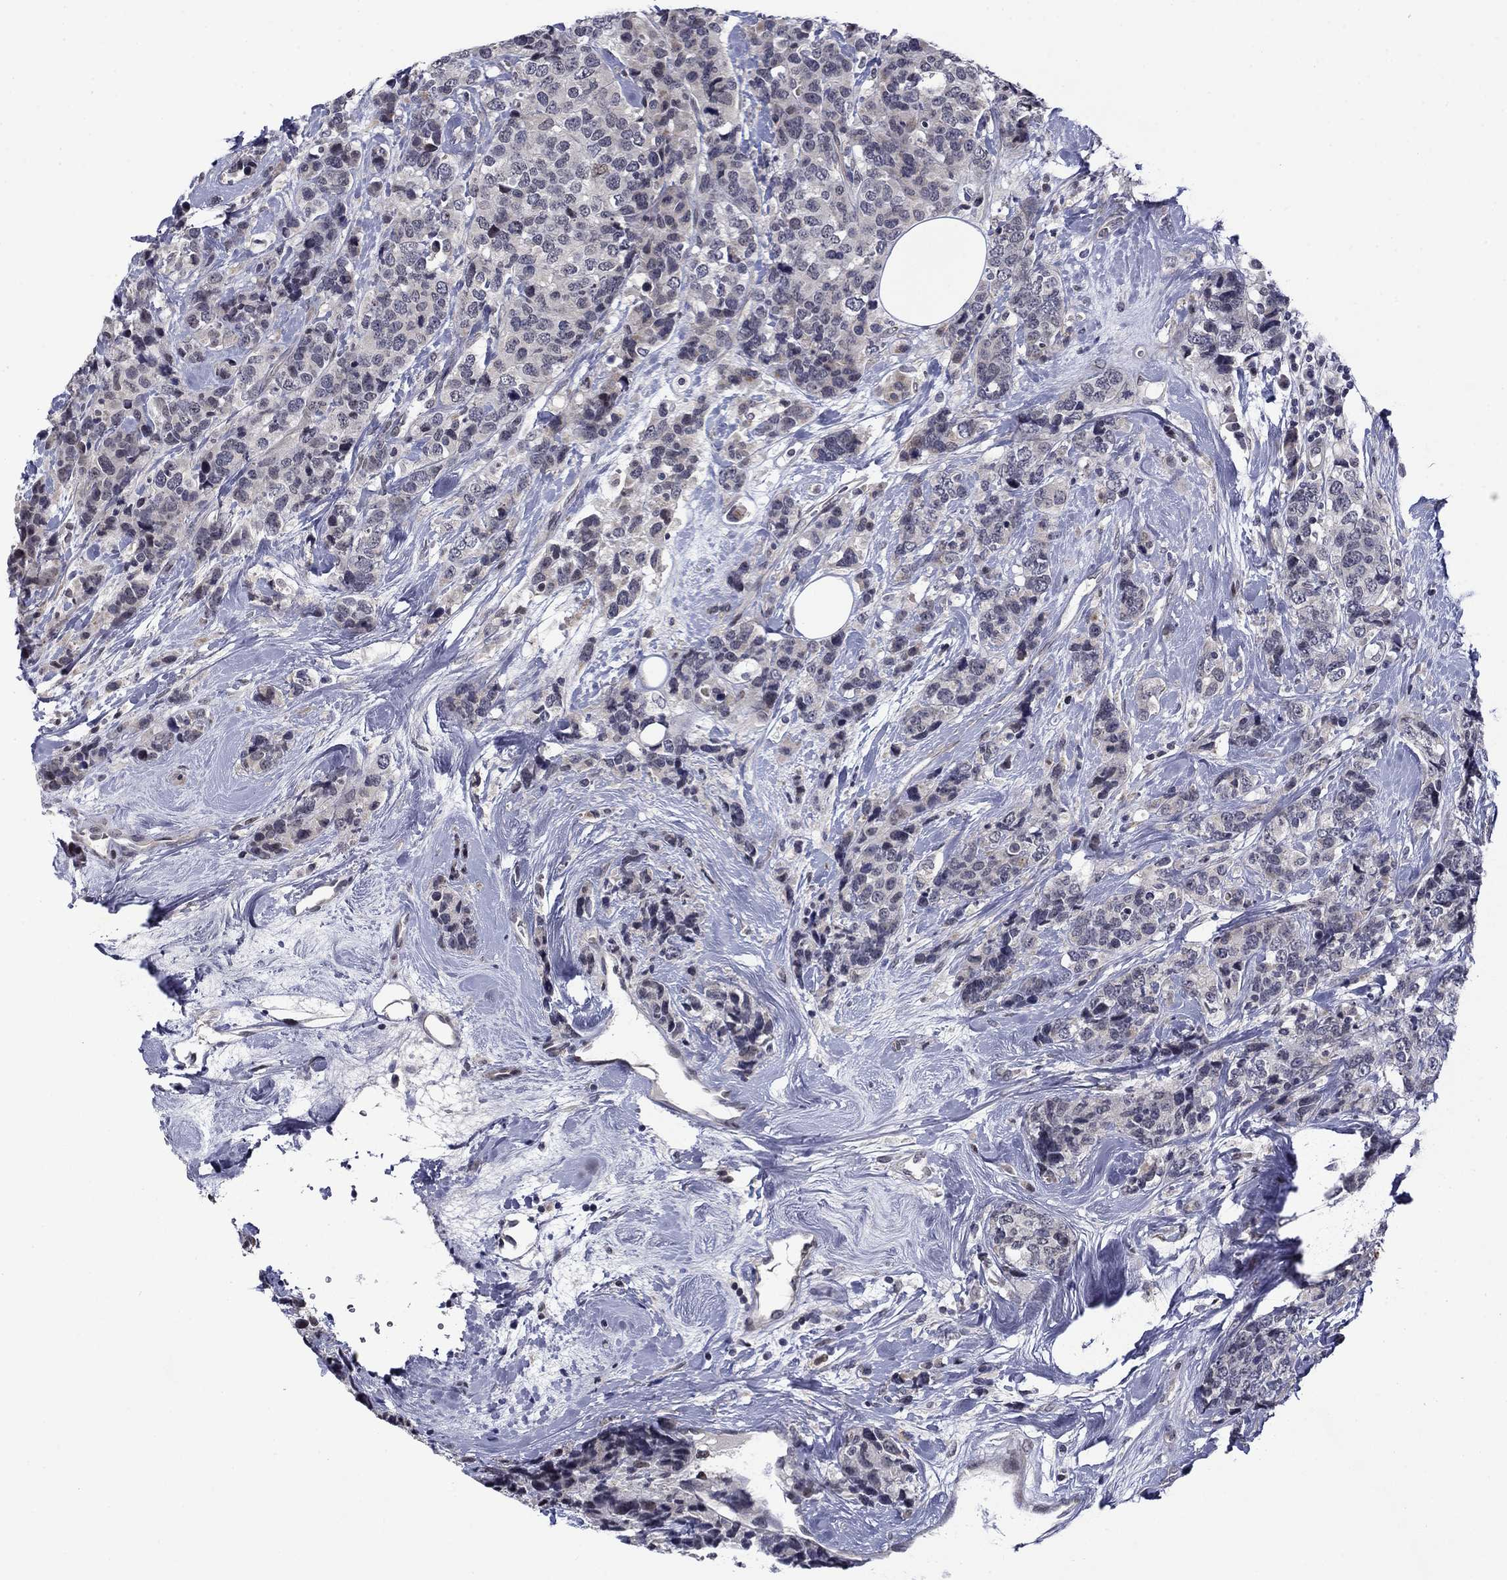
{"staining": {"intensity": "negative", "quantity": "none", "location": "none"}, "tissue": "breast cancer", "cell_type": "Tumor cells", "image_type": "cancer", "snomed": [{"axis": "morphology", "description": "Lobular carcinoma"}, {"axis": "topography", "description": "Breast"}], "caption": "Breast cancer was stained to show a protein in brown. There is no significant positivity in tumor cells.", "gene": "B3GAT1", "patient": {"sex": "female", "age": 59}}